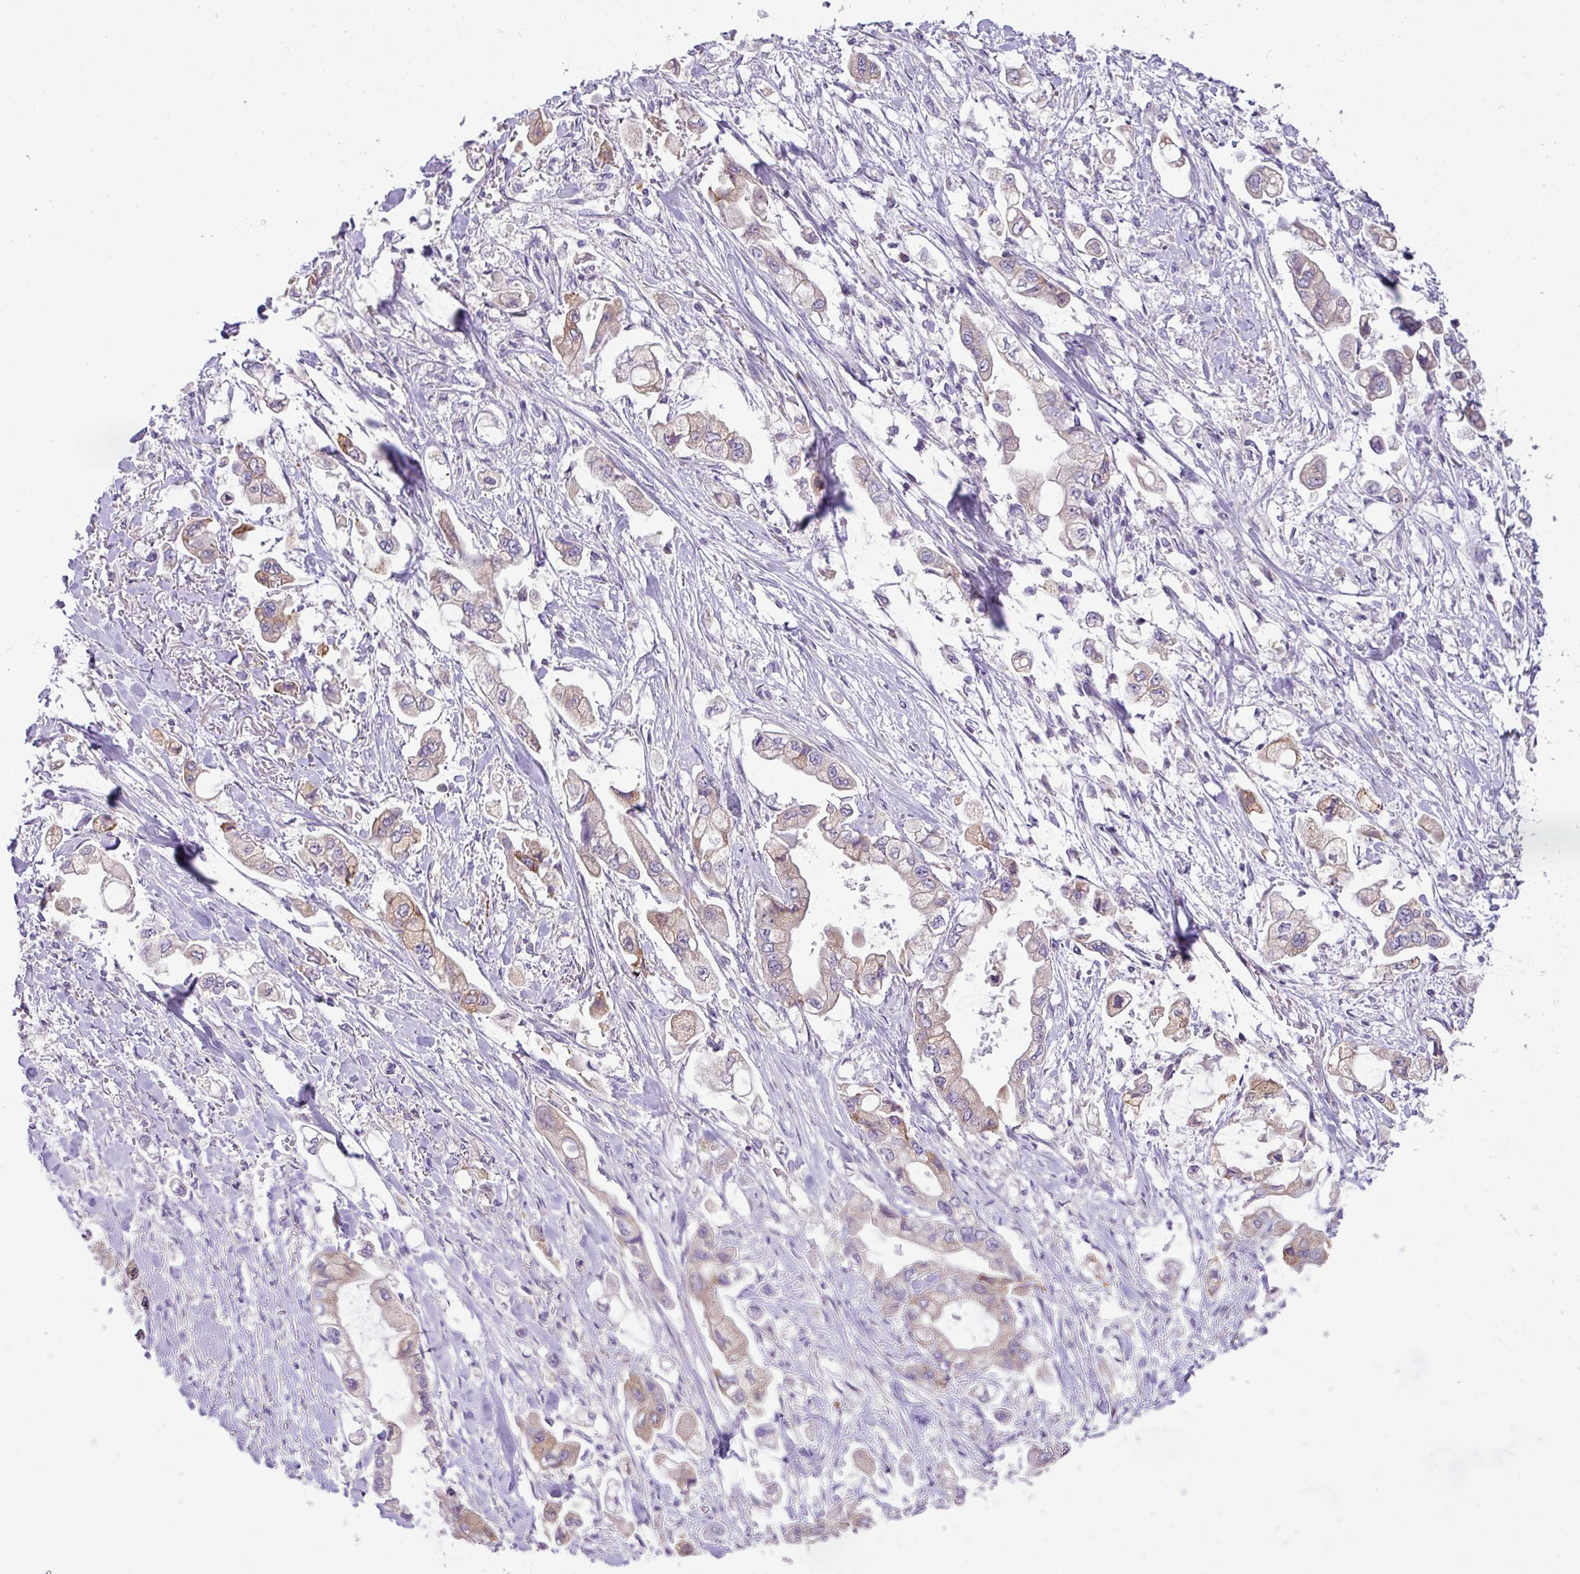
{"staining": {"intensity": "weak", "quantity": "<25%", "location": "cytoplasmic/membranous"}, "tissue": "stomach cancer", "cell_type": "Tumor cells", "image_type": "cancer", "snomed": [{"axis": "morphology", "description": "Adenocarcinoma, NOS"}, {"axis": "topography", "description": "Stomach"}], "caption": "Micrograph shows no significant protein staining in tumor cells of stomach cancer (adenocarcinoma).", "gene": "PIK3R5", "patient": {"sex": "male", "age": 62}}